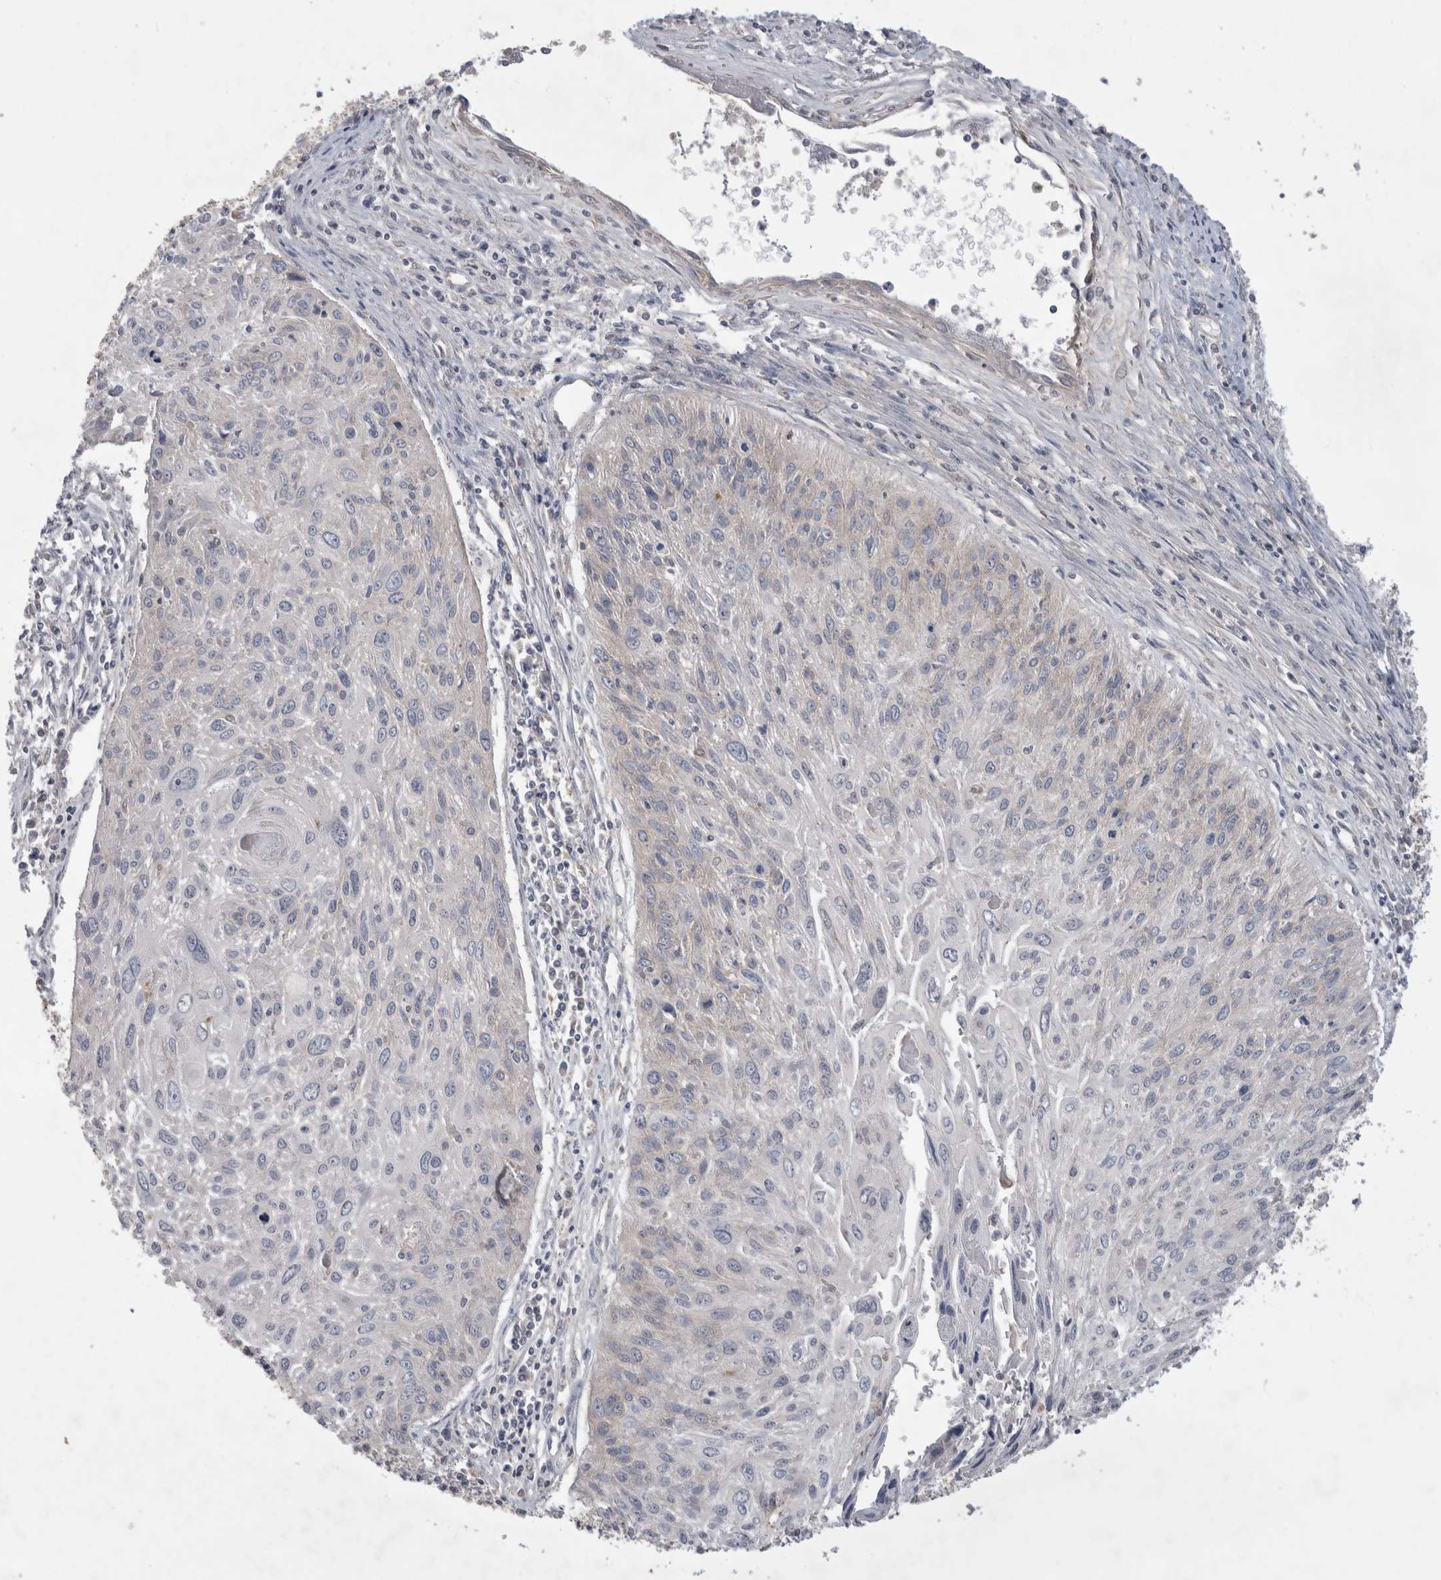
{"staining": {"intensity": "negative", "quantity": "none", "location": "none"}, "tissue": "cervical cancer", "cell_type": "Tumor cells", "image_type": "cancer", "snomed": [{"axis": "morphology", "description": "Squamous cell carcinoma, NOS"}, {"axis": "topography", "description": "Cervix"}], "caption": "Cervical cancer stained for a protein using immunohistochemistry (IHC) exhibits no staining tumor cells.", "gene": "SRD5A3", "patient": {"sex": "female", "age": 51}}